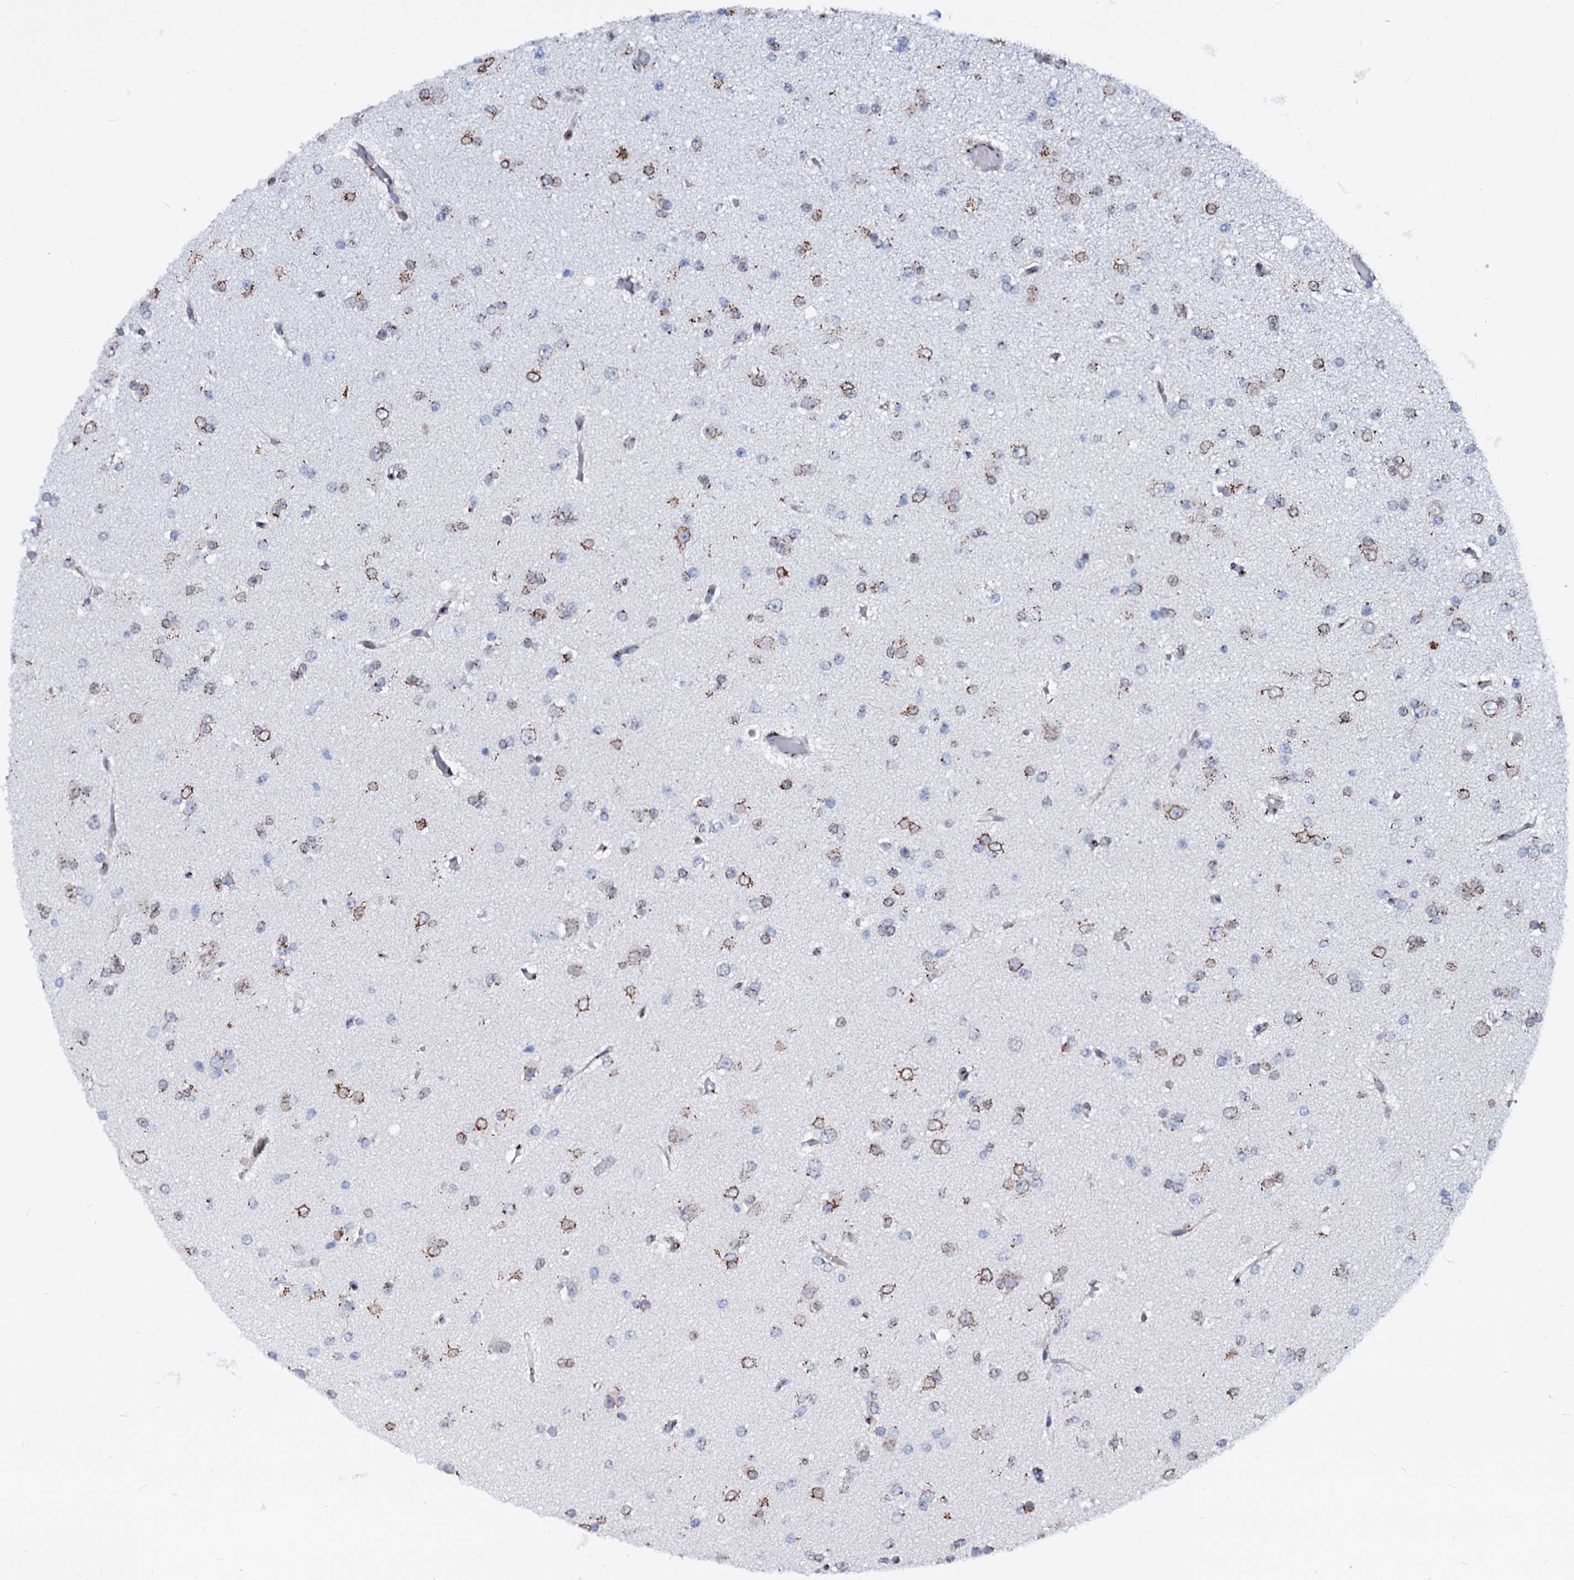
{"staining": {"intensity": "moderate", "quantity": "25%-75%", "location": "cytoplasmic/membranous"}, "tissue": "glioma", "cell_type": "Tumor cells", "image_type": "cancer", "snomed": [{"axis": "morphology", "description": "Glioma, malignant, Low grade"}, {"axis": "topography", "description": "Brain"}], "caption": "The image shows staining of glioma, revealing moderate cytoplasmic/membranous protein staining (brown color) within tumor cells.", "gene": "TMCO3", "patient": {"sex": "female", "age": 22}}